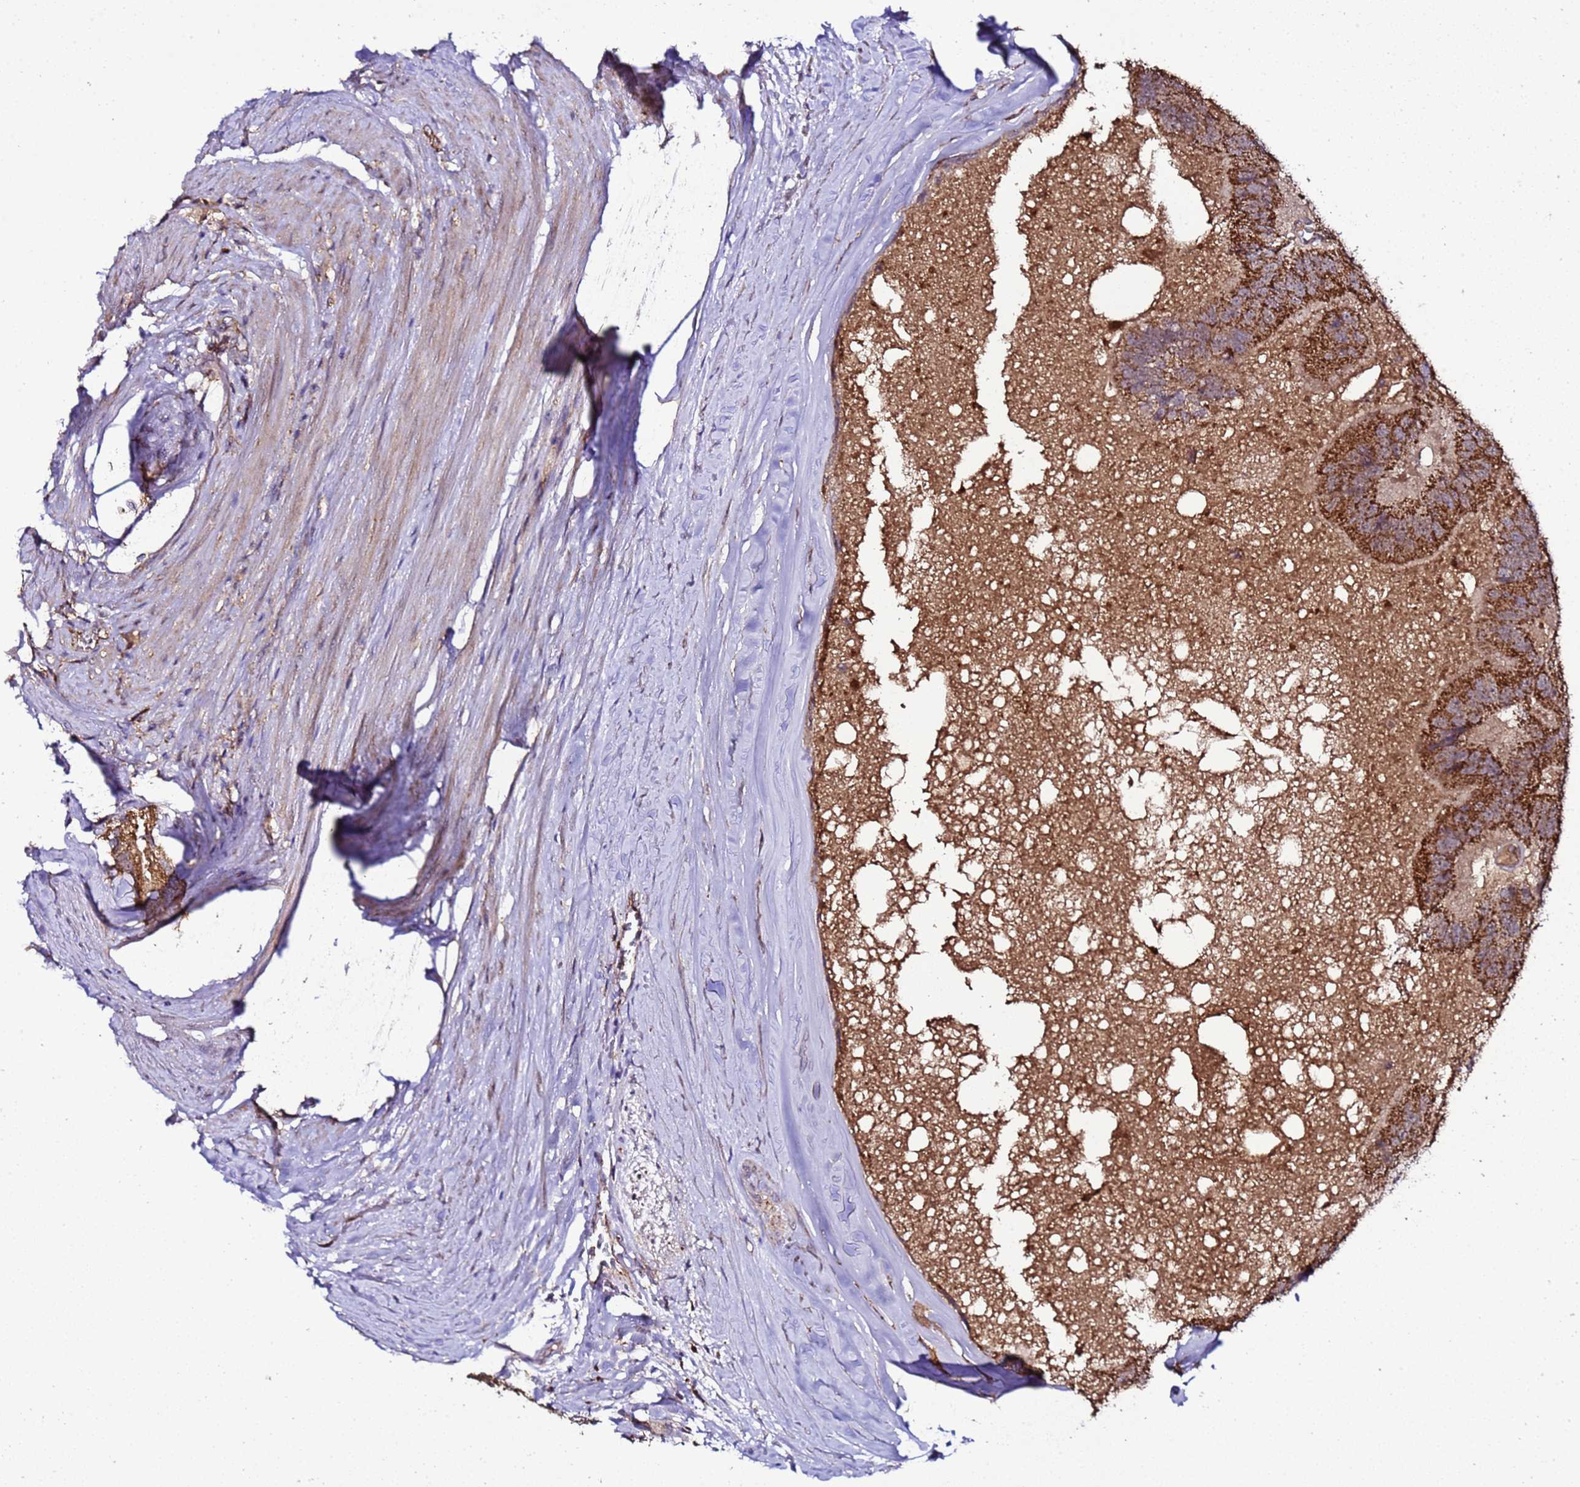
{"staining": {"intensity": "strong", "quantity": ">75%", "location": "cytoplasmic/membranous"}, "tissue": "prostate cancer", "cell_type": "Tumor cells", "image_type": "cancer", "snomed": [{"axis": "morphology", "description": "Adenocarcinoma, High grade"}, {"axis": "topography", "description": "Prostate"}], "caption": "Prostate cancer (adenocarcinoma (high-grade)) was stained to show a protein in brown. There is high levels of strong cytoplasmic/membranous expression in approximately >75% of tumor cells.", "gene": "HSPBAP1", "patient": {"sex": "male", "age": 70}}